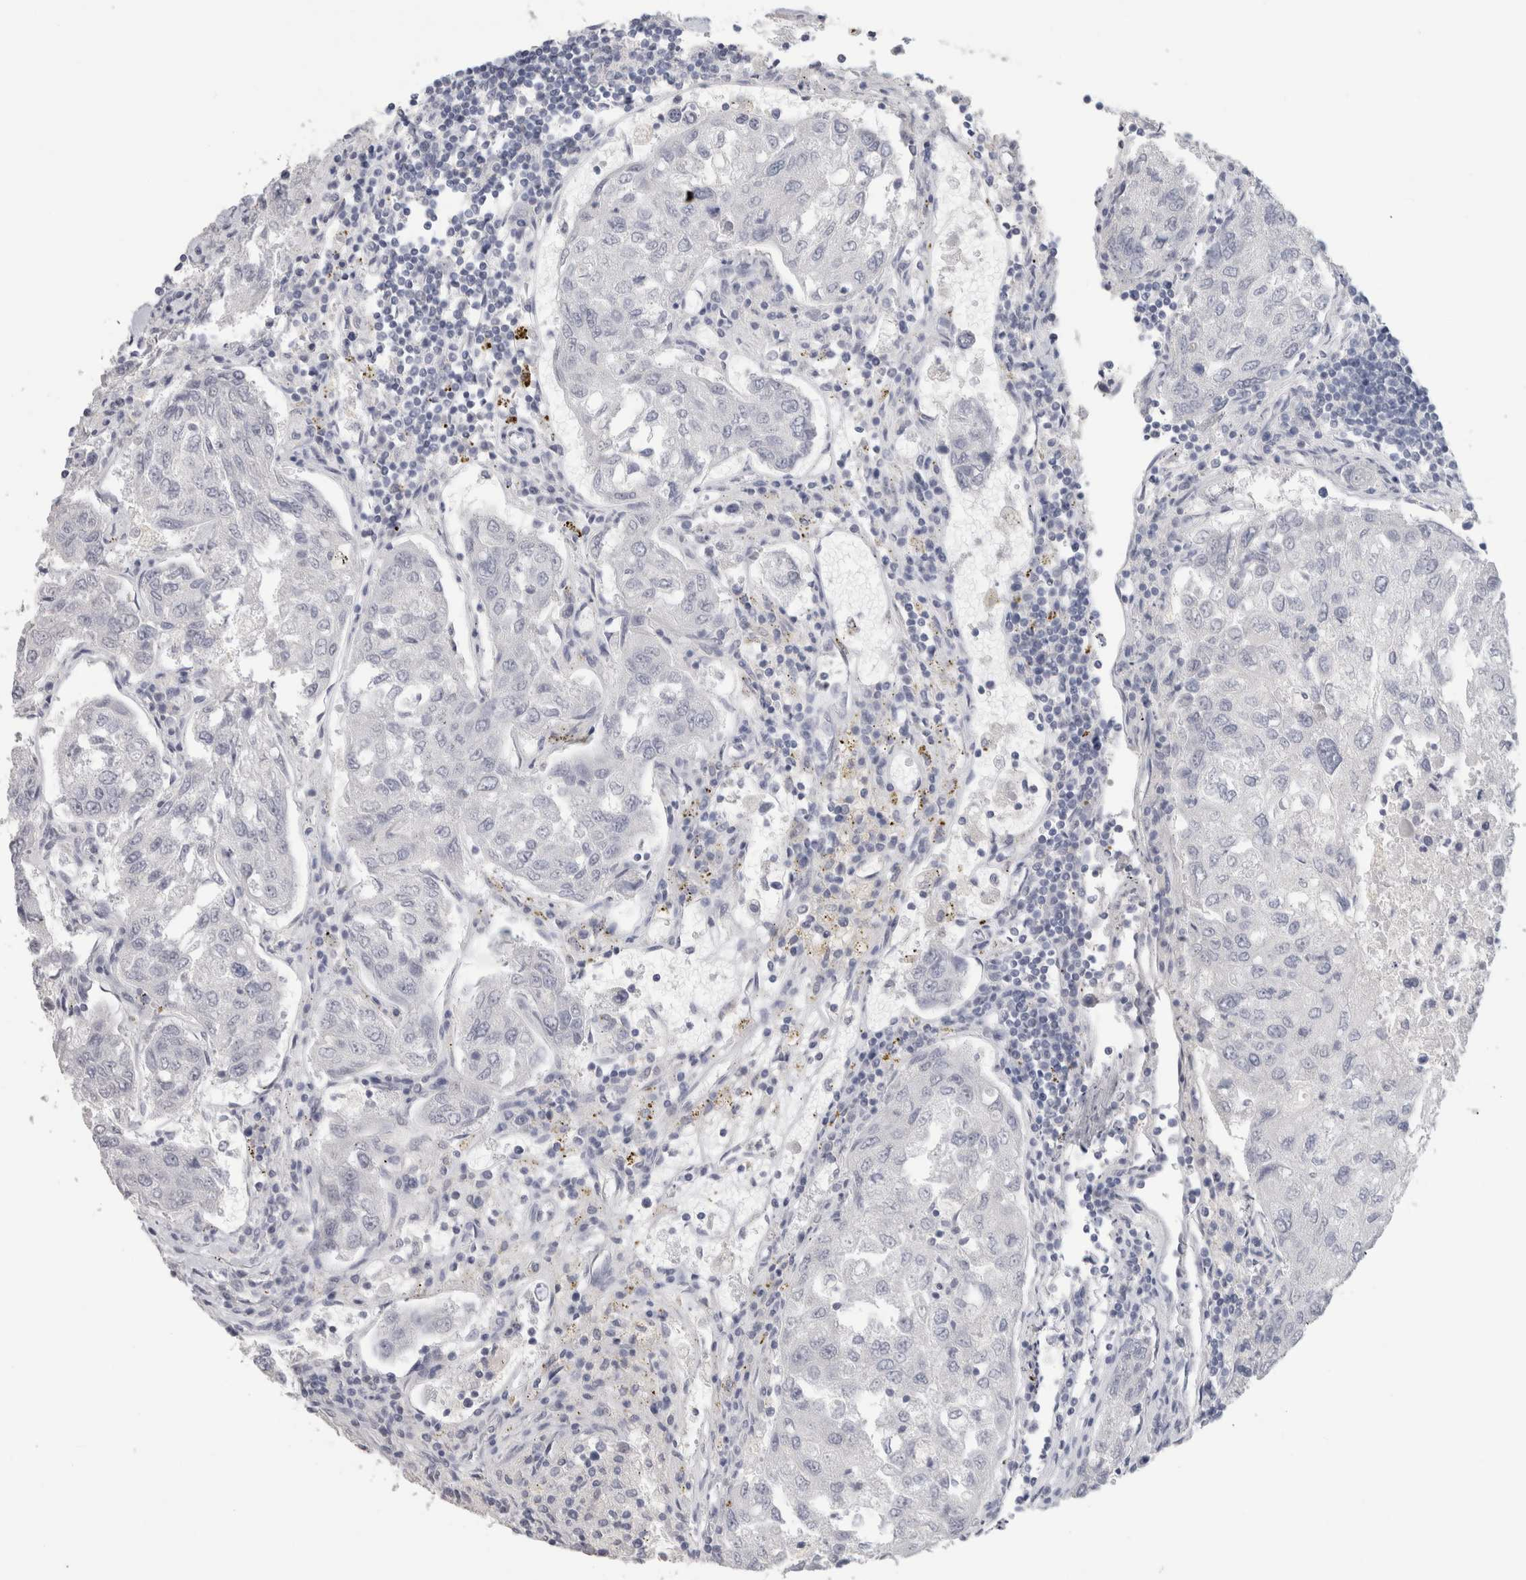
{"staining": {"intensity": "negative", "quantity": "none", "location": "none"}, "tissue": "urothelial cancer", "cell_type": "Tumor cells", "image_type": "cancer", "snomed": [{"axis": "morphology", "description": "Urothelial carcinoma, High grade"}, {"axis": "topography", "description": "Lymph node"}, {"axis": "topography", "description": "Urinary bladder"}], "caption": "Human urothelial cancer stained for a protein using immunohistochemistry (IHC) reveals no expression in tumor cells.", "gene": "SLC6A1", "patient": {"sex": "male", "age": 51}}